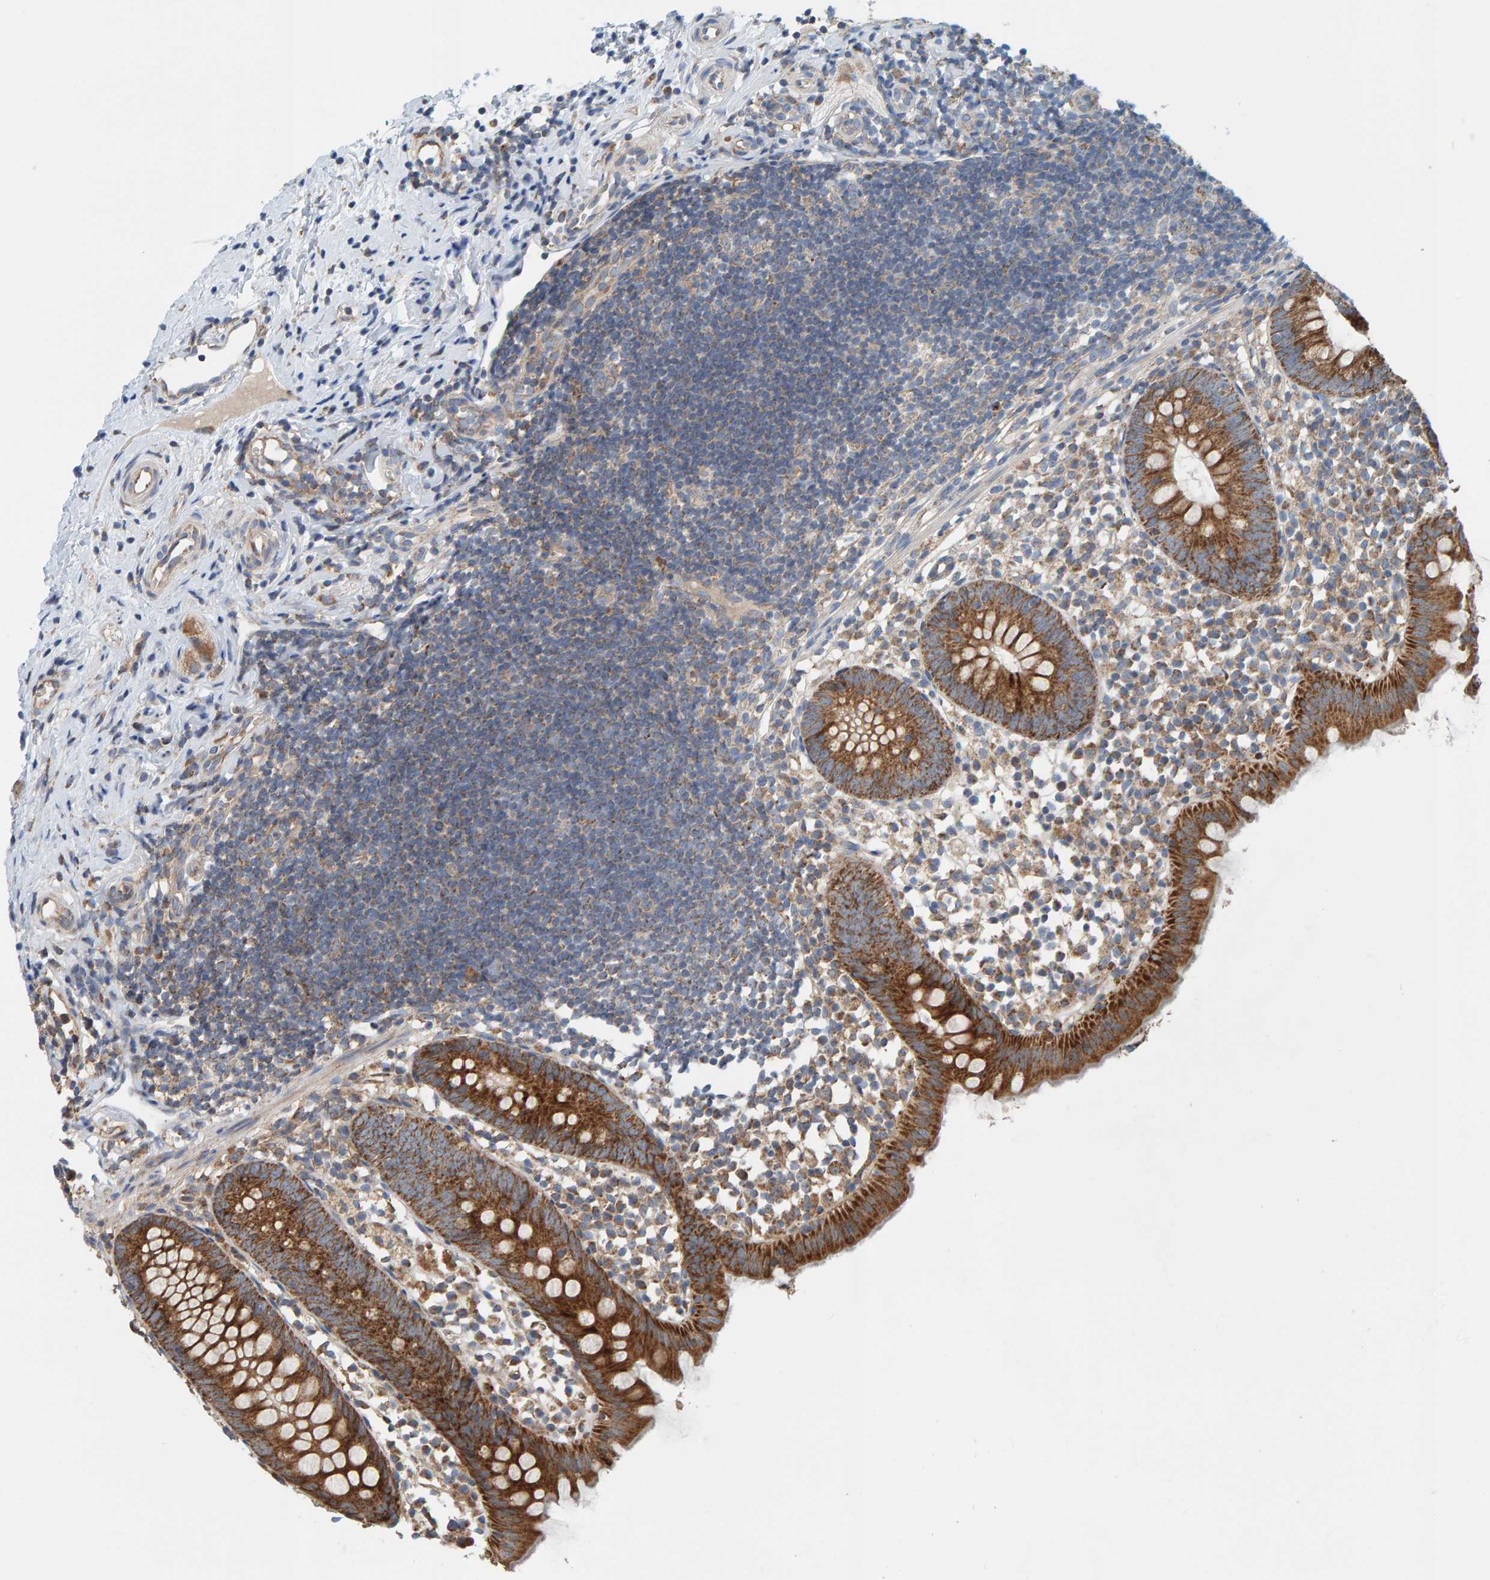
{"staining": {"intensity": "strong", "quantity": ">75%", "location": "cytoplasmic/membranous"}, "tissue": "appendix", "cell_type": "Glandular cells", "image_type": "normal", "snomed": [{"axis": "morphology", "description": "Normal tissue, NOS"}, {"axis": "topography", "description": "Appendix"}], "caption": "IHC of unremarkable human appendix displays high levels of strong cytoplasmic/membranous positivity in approximately >75% of glandular cells.", "gene": "MRPL45", "patient": {"sex": "female", "age": 20}}